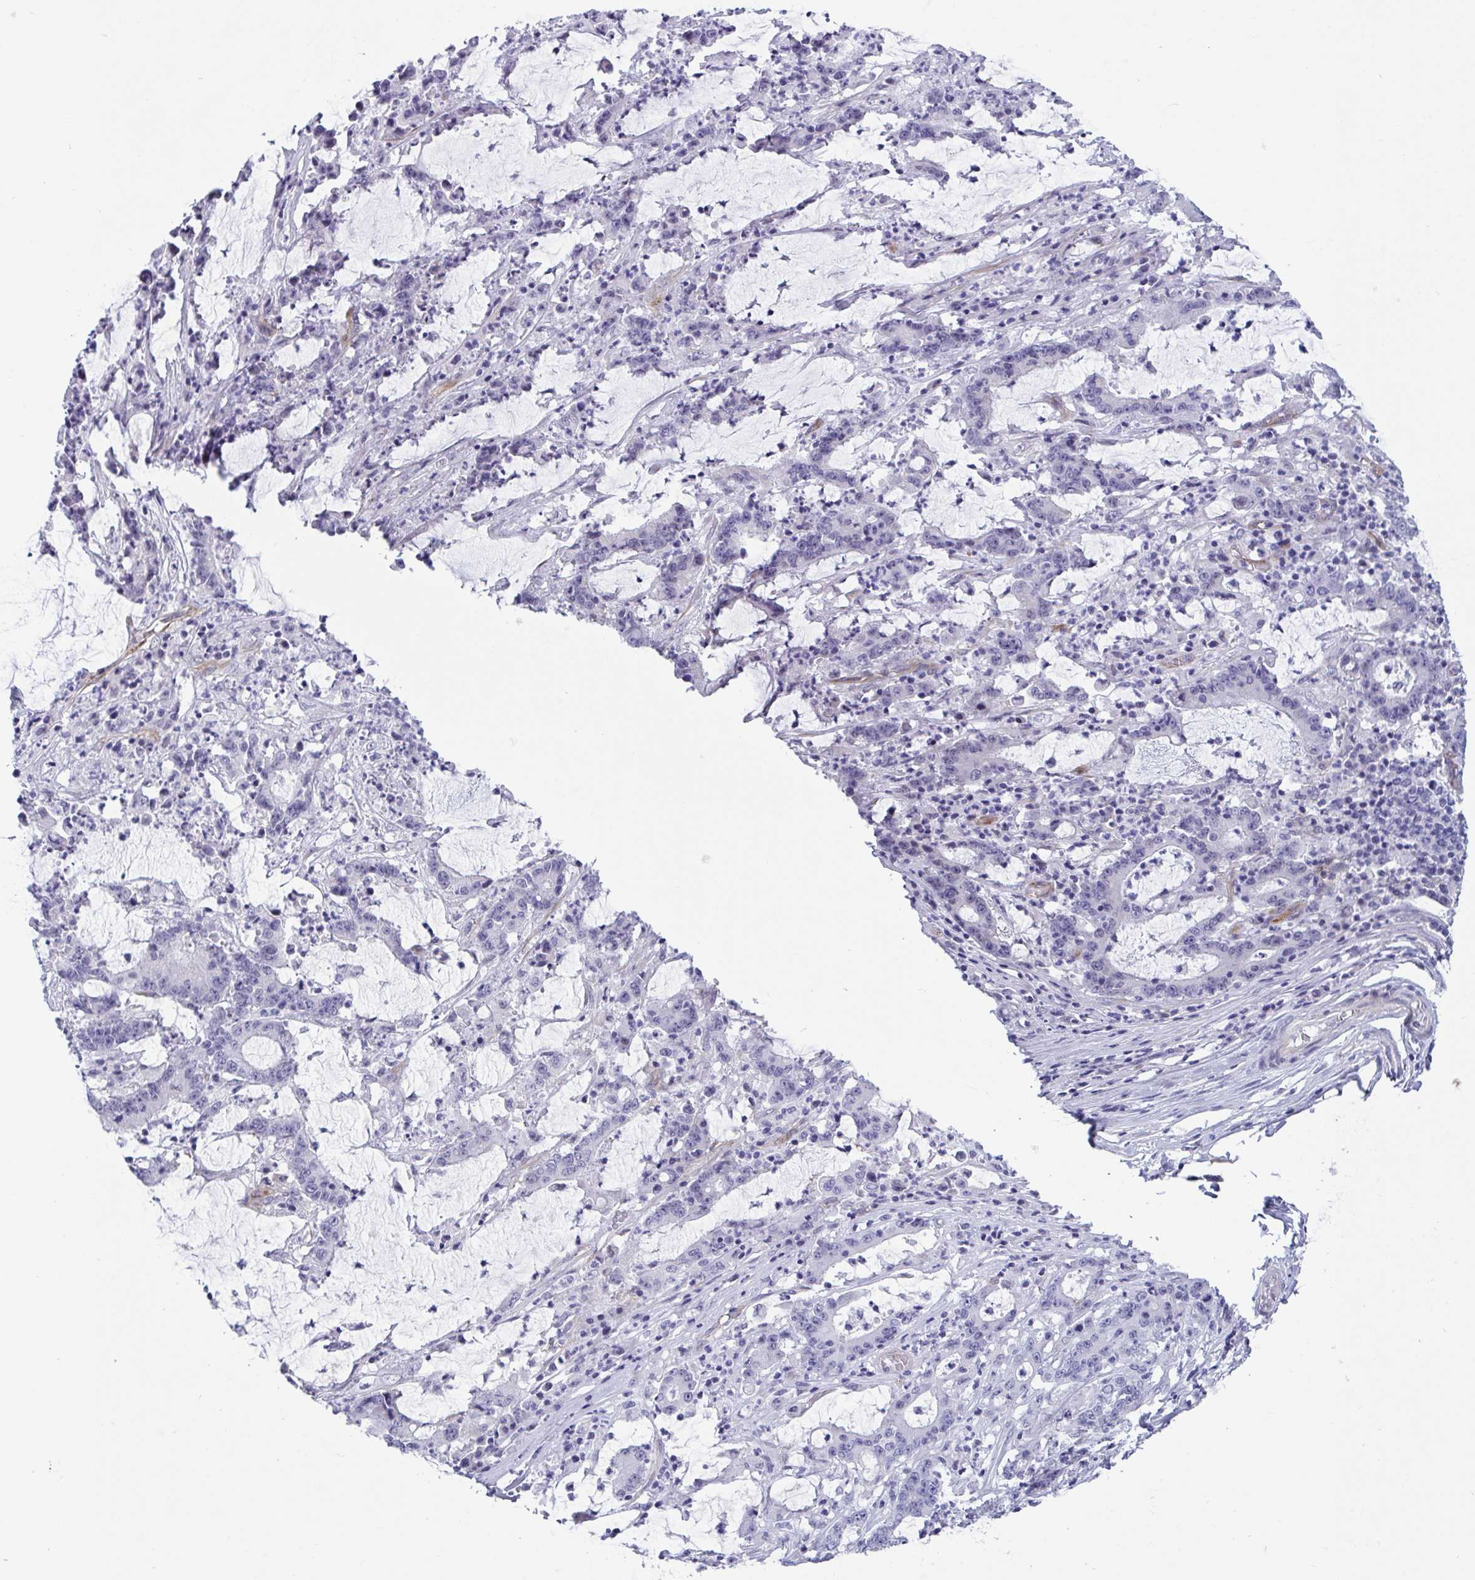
{"staining": {"intensity": "negative", "quantity": "none", "location": "none"}, "tissue": "stomach cancer", "cell_type": "Tumor cells", "image_type": "cancer", "snomed": [{"axis": "morphology", "description": "Adenocarcinoma, NOS"}, {"axis": "topography", "description": "Stomach, upper"}], "caption": "Immunohistochemical staining of human adenocarcinoma (stomach) displays no significant staining in tumor cells.", "gene": "EML1", "patient": {"sex": "male", "age": 68}}